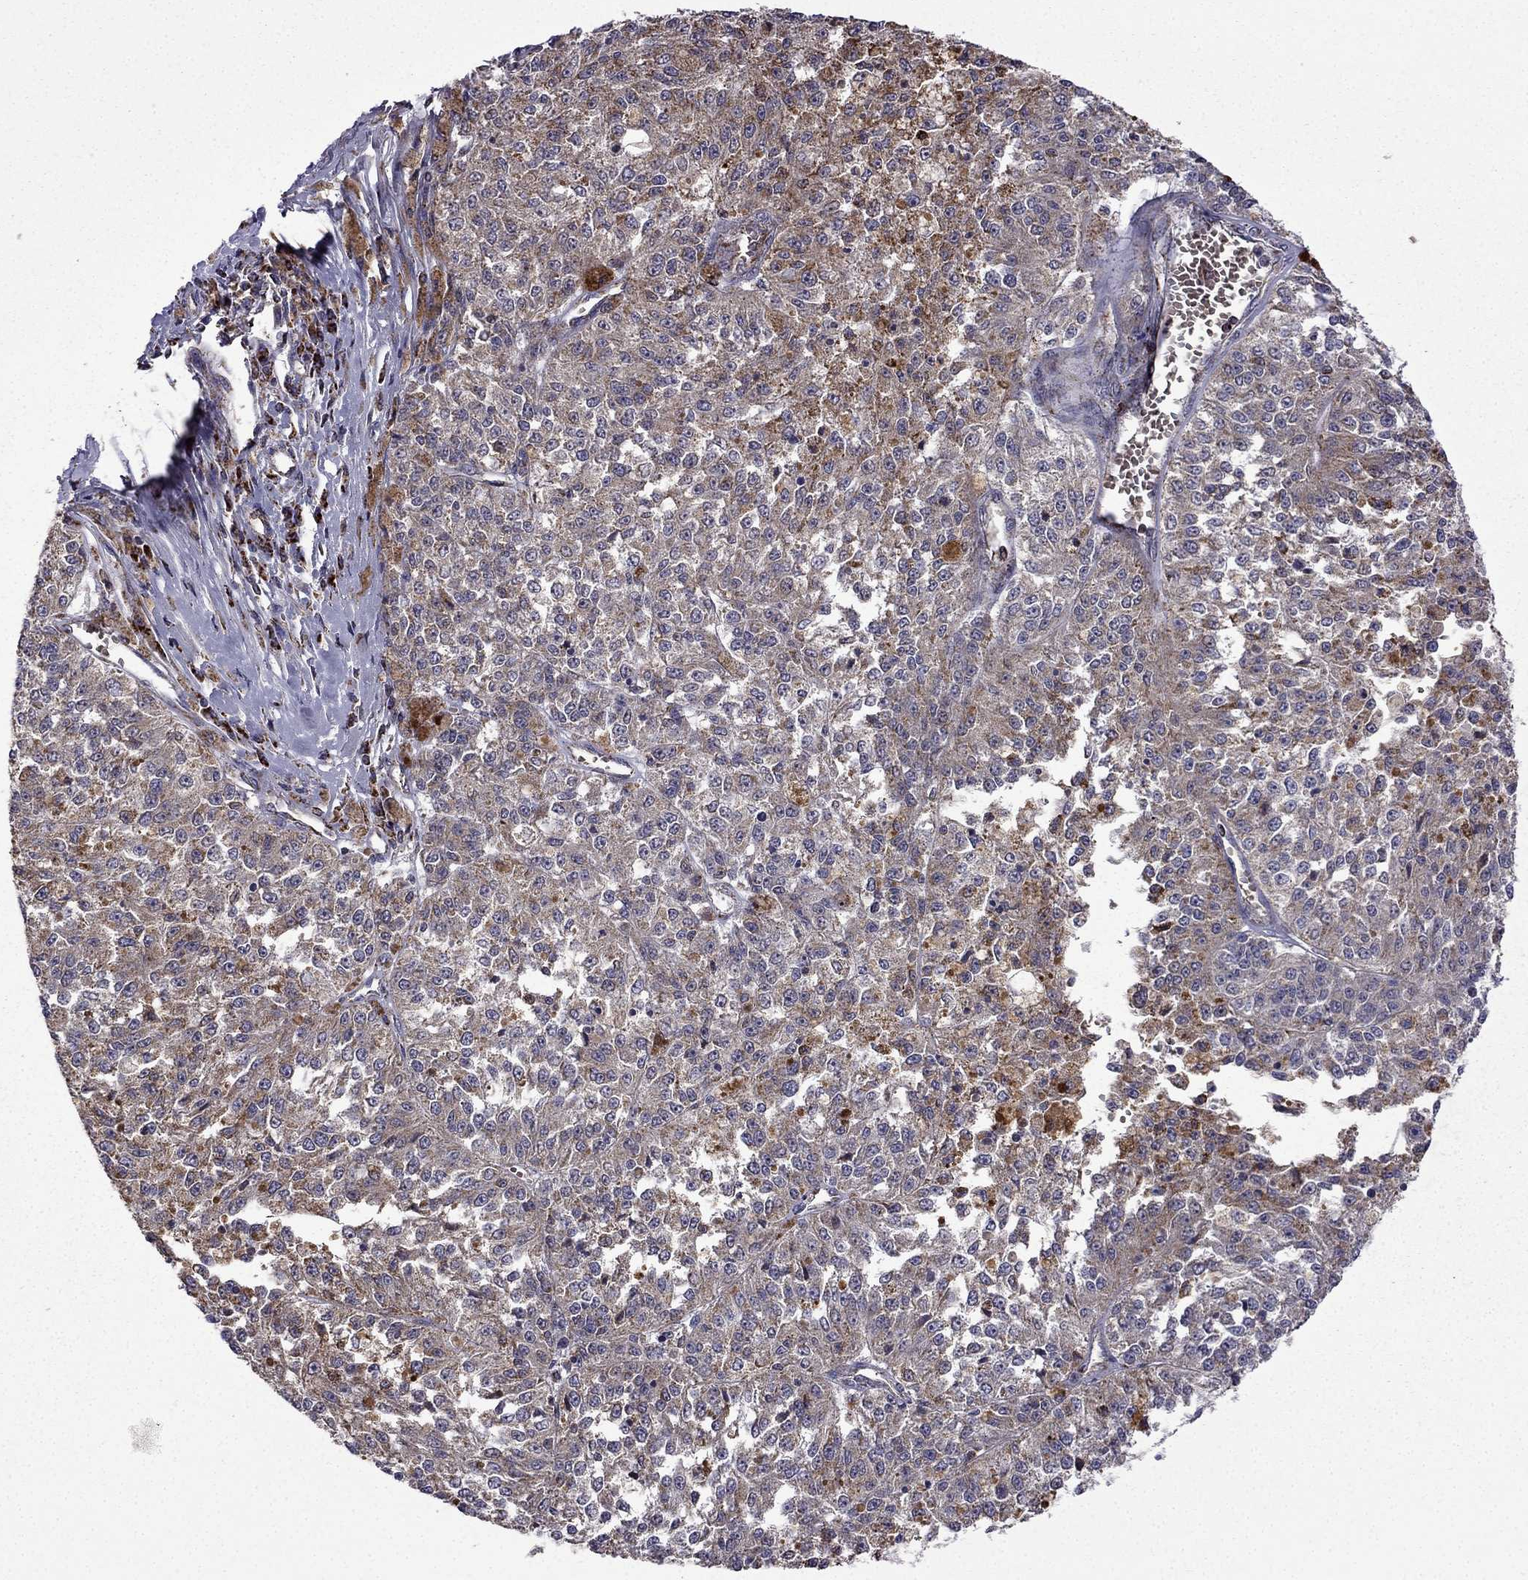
{"staining": {"intensity": "weak", "quantity": "25%-75%", "location": "cytoplasmic/membranous"}, "tissue": "melanoma", "cell_type": "Tumor cells", "image_type": "cancer", "snomed": [{"axis": "morphology", "description": "Malignant melanoma, Metastatic site"}, {"axis": "topography", "description": "Lymph node"}], "caption": "The photomicrograph shows a brown stain indicating the presence of a protein in the cytoplasmic/membranous of tumor cells in melanoma.", "gene": "TAB2", "patient": {"sex": "female", "age": 64}}